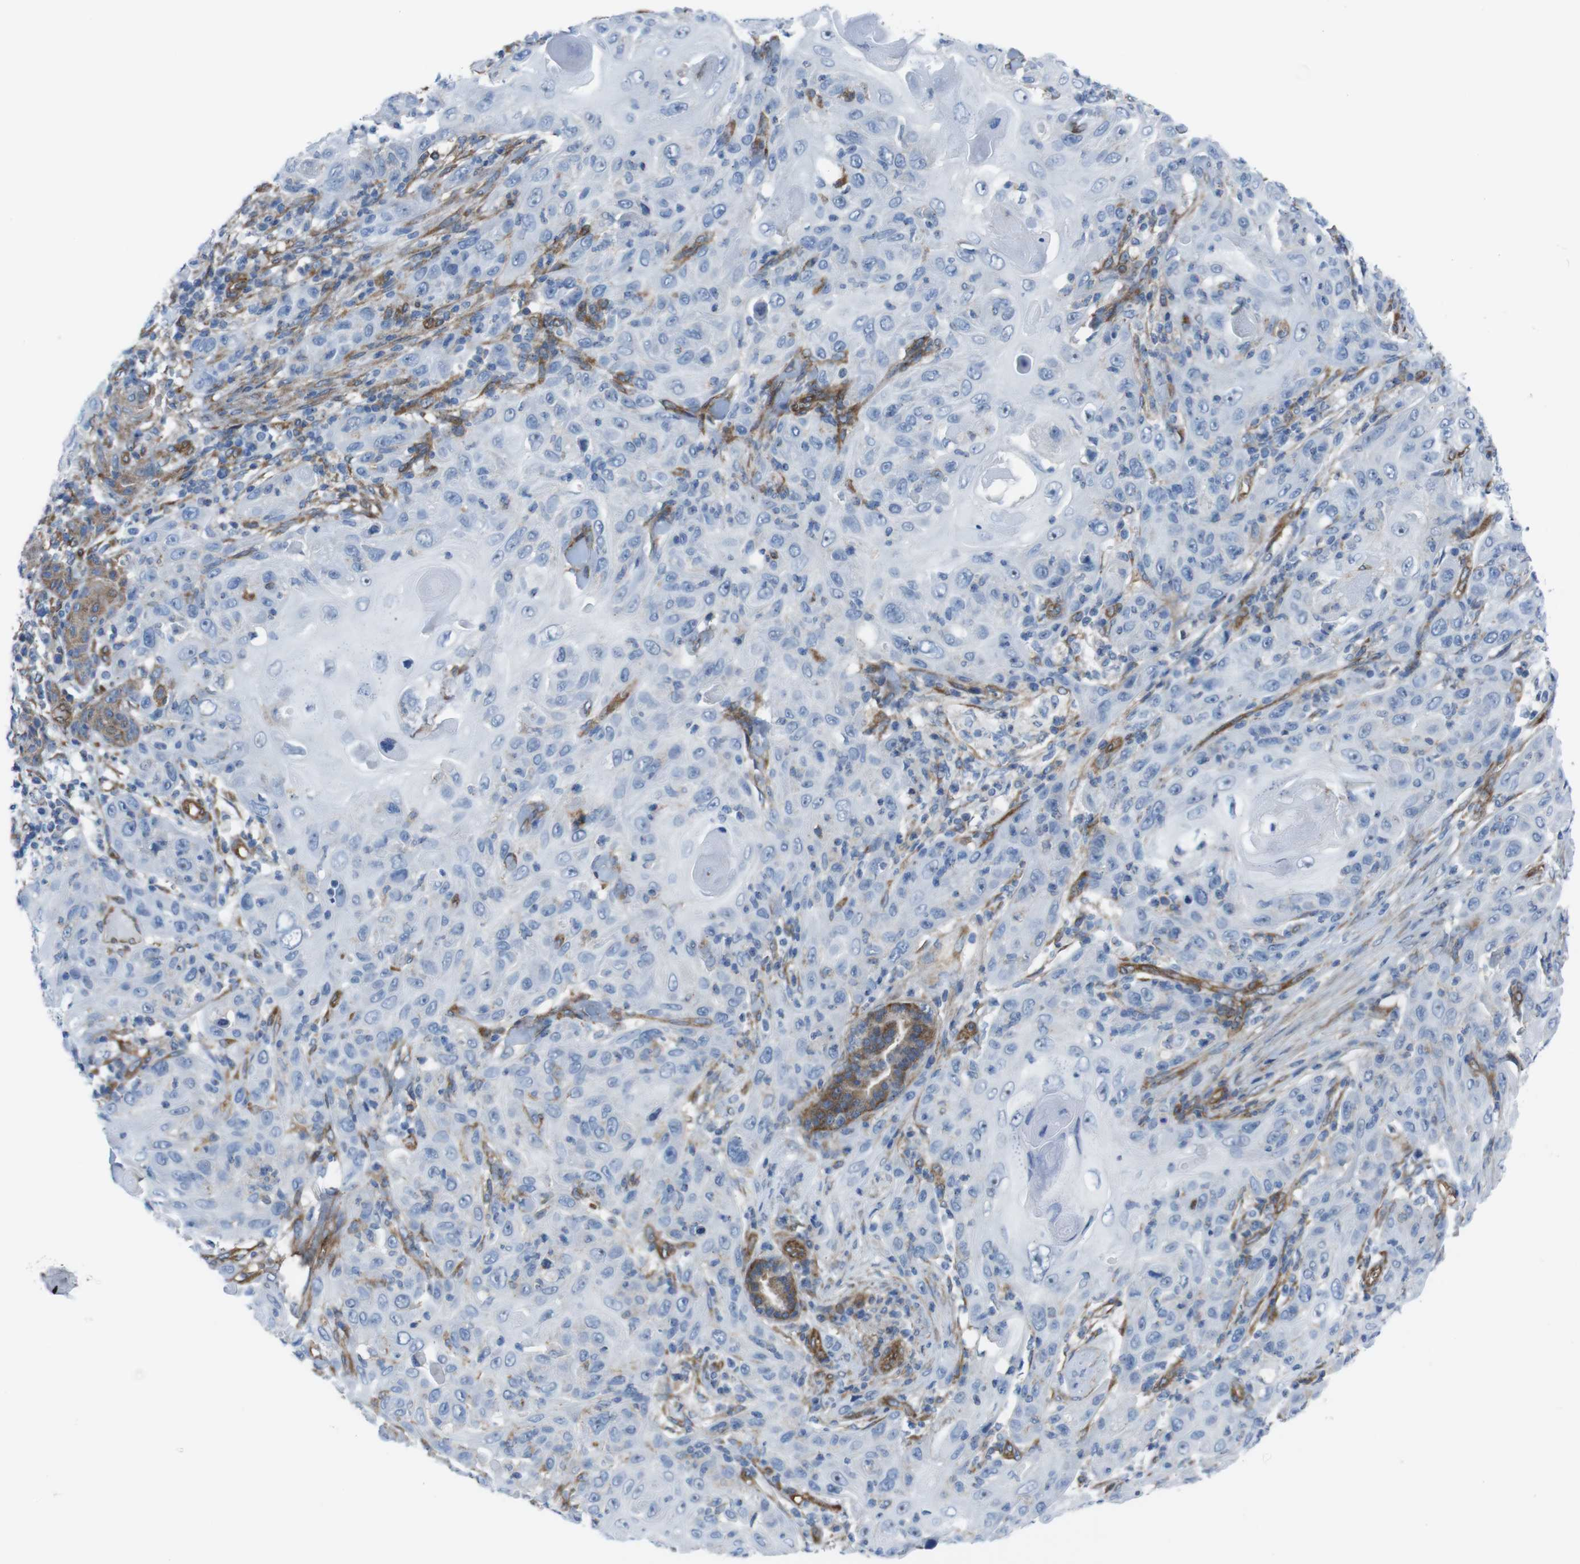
{"staining": {"intensity": "negative", "quantity": "none", "location": "none"}, "tissue": "skin cancer", "cell_type": "Tumor cells", "image_type": "cancer", "snomed": [{"axis": "morphology", "description": "Squamous cell carcinoma, NOS"}, {"axis": "topography", "description": "Skin"}], "caption": "Tumor cells show no significant positivity in skin cancer.", "gene": "DIAPH2", "patient": {"sex": "female", "age": 88}}